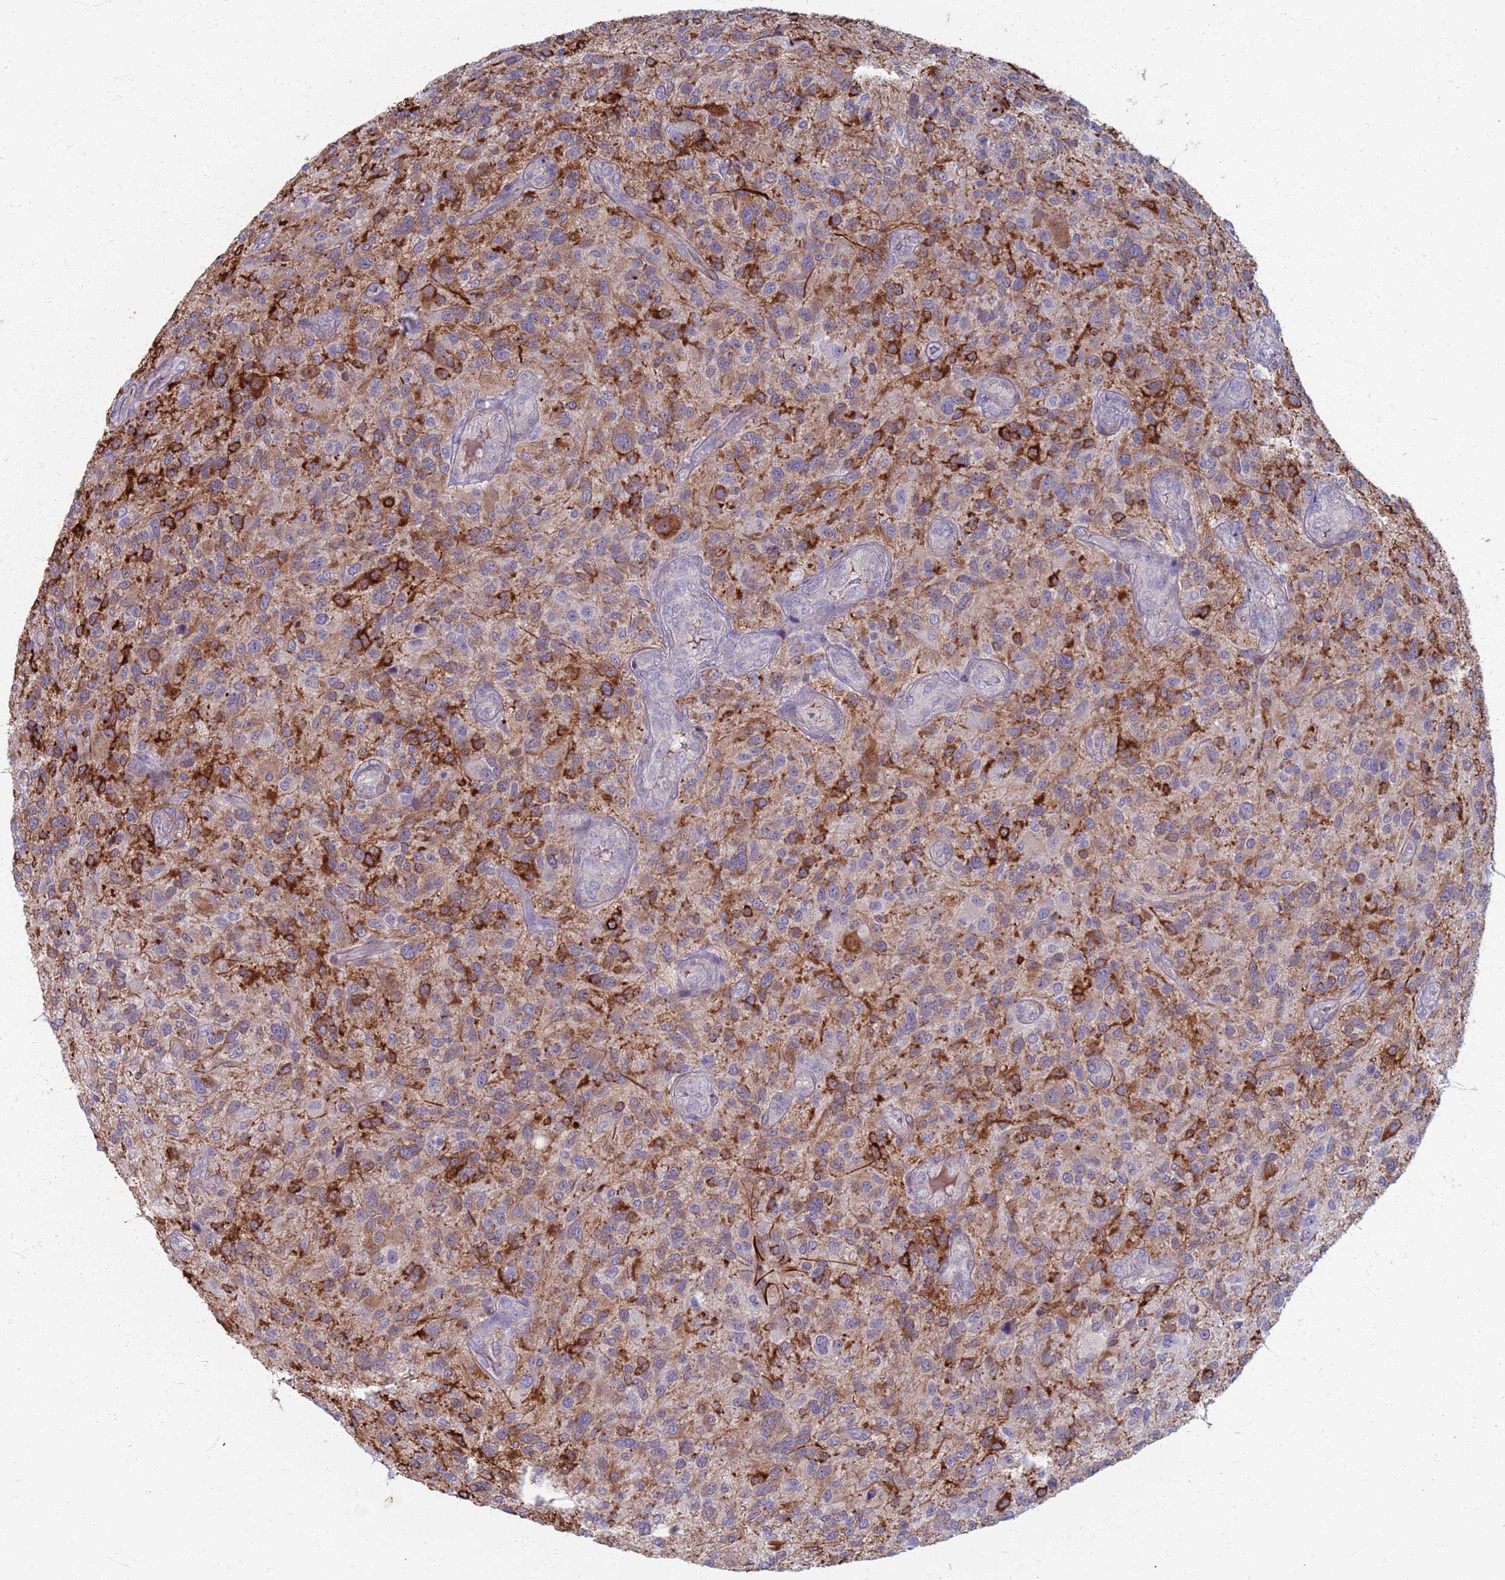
{"staining": {"intensity": "strong", "quantity": "<25%", "location": "cytoplasmic/membranous"}, "tissue": "glioma", "cell_type": "Tumor cells", "image_type": "cancer", "snomed": [{"axis": "morphology", "description": "Glioma, malignant, High grade"}, {"axis": "topography", "description": "Brain"}], "caption": "Brown immunohistochemical staining in malignant high-grade glioma exhibits strong cytoplasmic/membranous staining in approximately <25% of tumor cells. The staining was performed using DAB (3,3'-diaminobenzidine) to visualize the protein expression in brown, while the nuclei were stained in blue with hematoxylin (Magnification: 20x).", "gene": "CLCA2", "patient": {"sex": "male", "age": 47}}